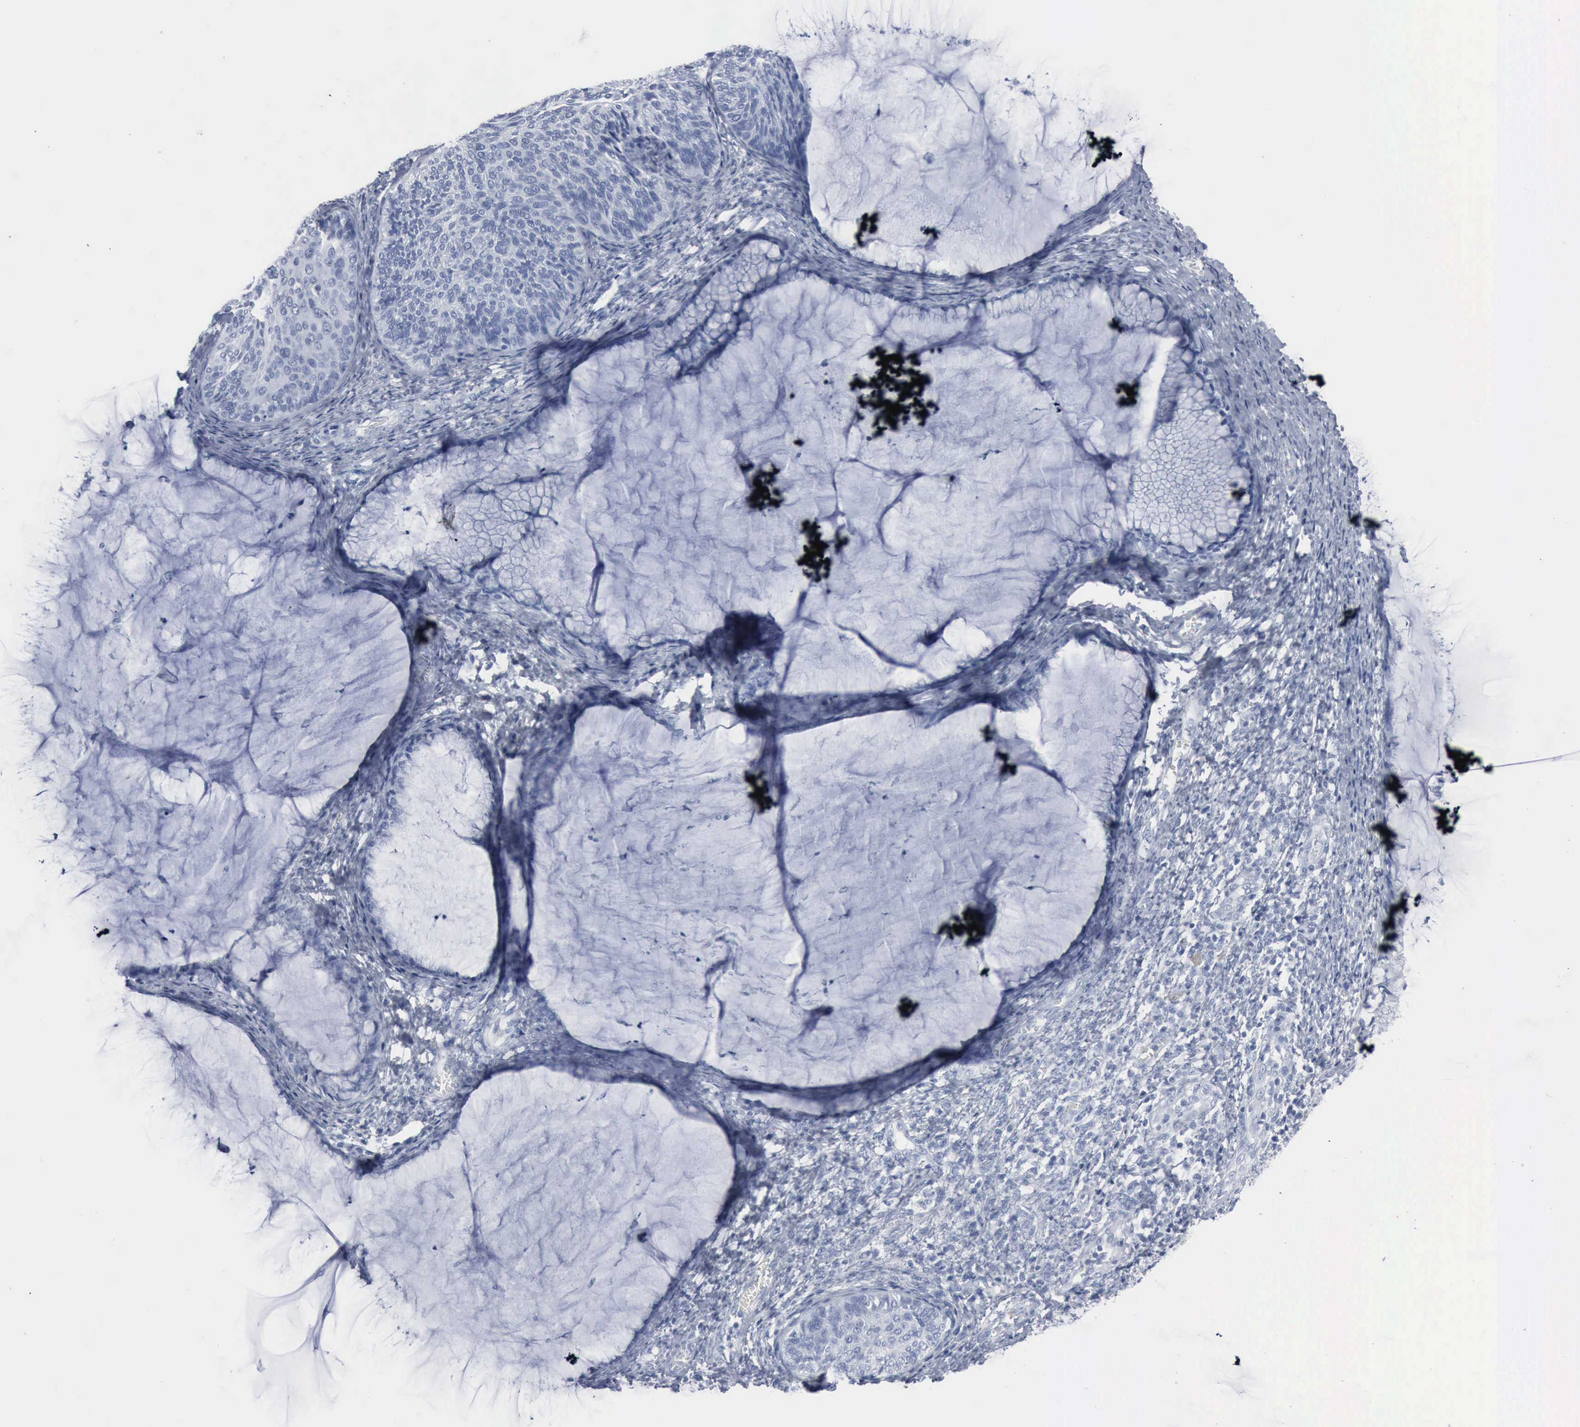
{"staining": {"intensity": "negative", "quantity": "none", "location": "none"}, "tissue": "cervical cancer", "cell_type": "Tumor cells", "image_type": "cancer", "snomed": [{"axis": "morphology", "description": "Squamous cell carcinoma, NOS"}, {"axis": "topography", "description": "Cervix"}], "caption": "There is no significant expression in tumor cells of cervical squamous cell carcinoma. The staining was performed using DAB to visualize the protein expression in brown, while the nuclei were stained in blue with hematoxylin (Magnification: 20x).", "gene": "DMD", "patient": {"sex": "female", "age": 36}}